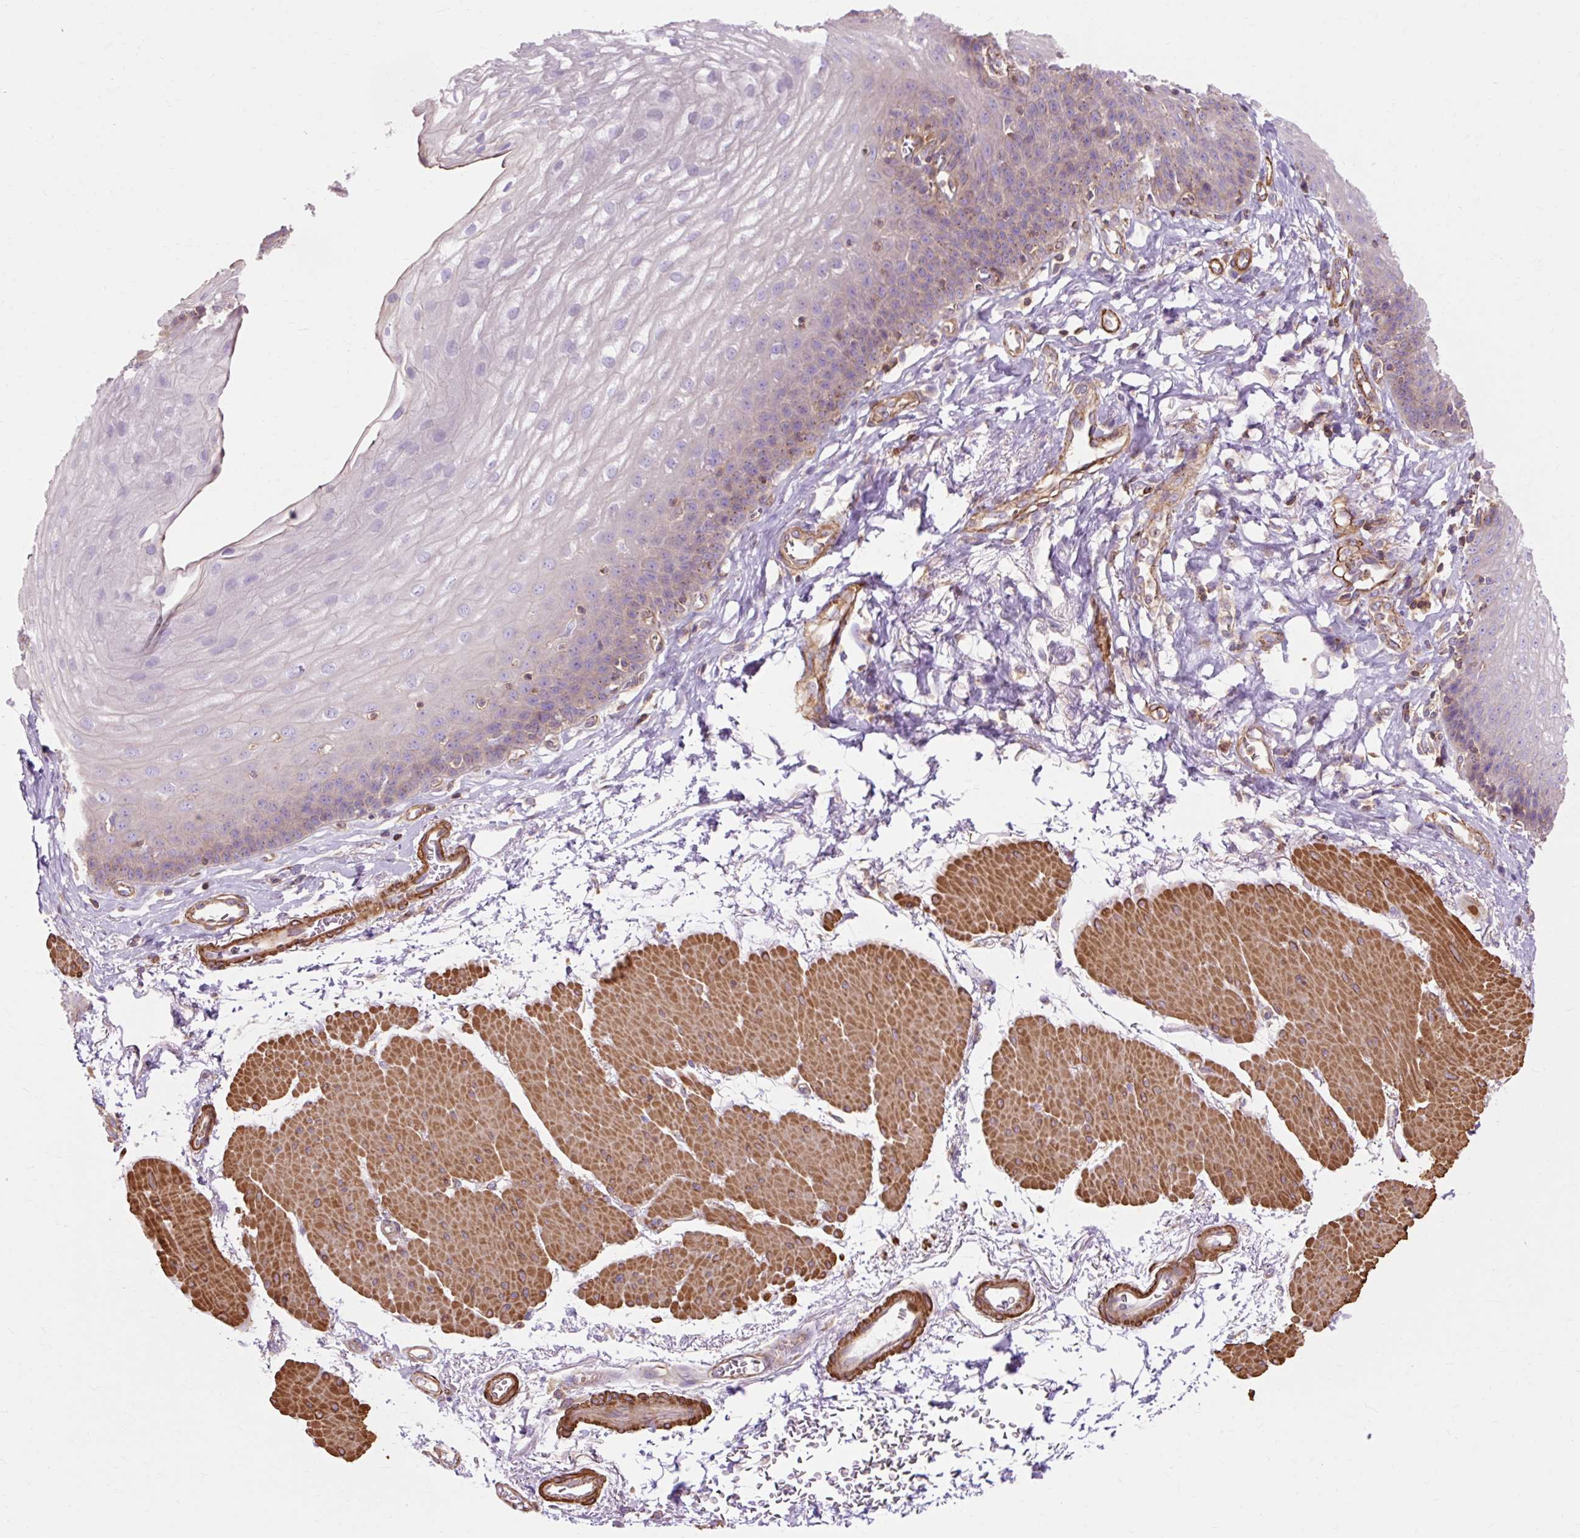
{"staining": {"intensity": "negative", "quantity": "none", "location": "none"}, "tissue": "esophagus", "cell_type": "Squamous epithelial cells", "image_type": "normal", "snomed": [{"axis": "morphology", "description": "Normal tissue, NOS"}, {"axis": "topography", "description": "Esophagus"}], "caption": "This is an immunohistochemistry (IHC) micrograph of unremarkable human esophagus. There is no expression in squamous epithelial cells.", "gene": "TBC1D2B", "patient": {"sex": "female", "age": 81}}